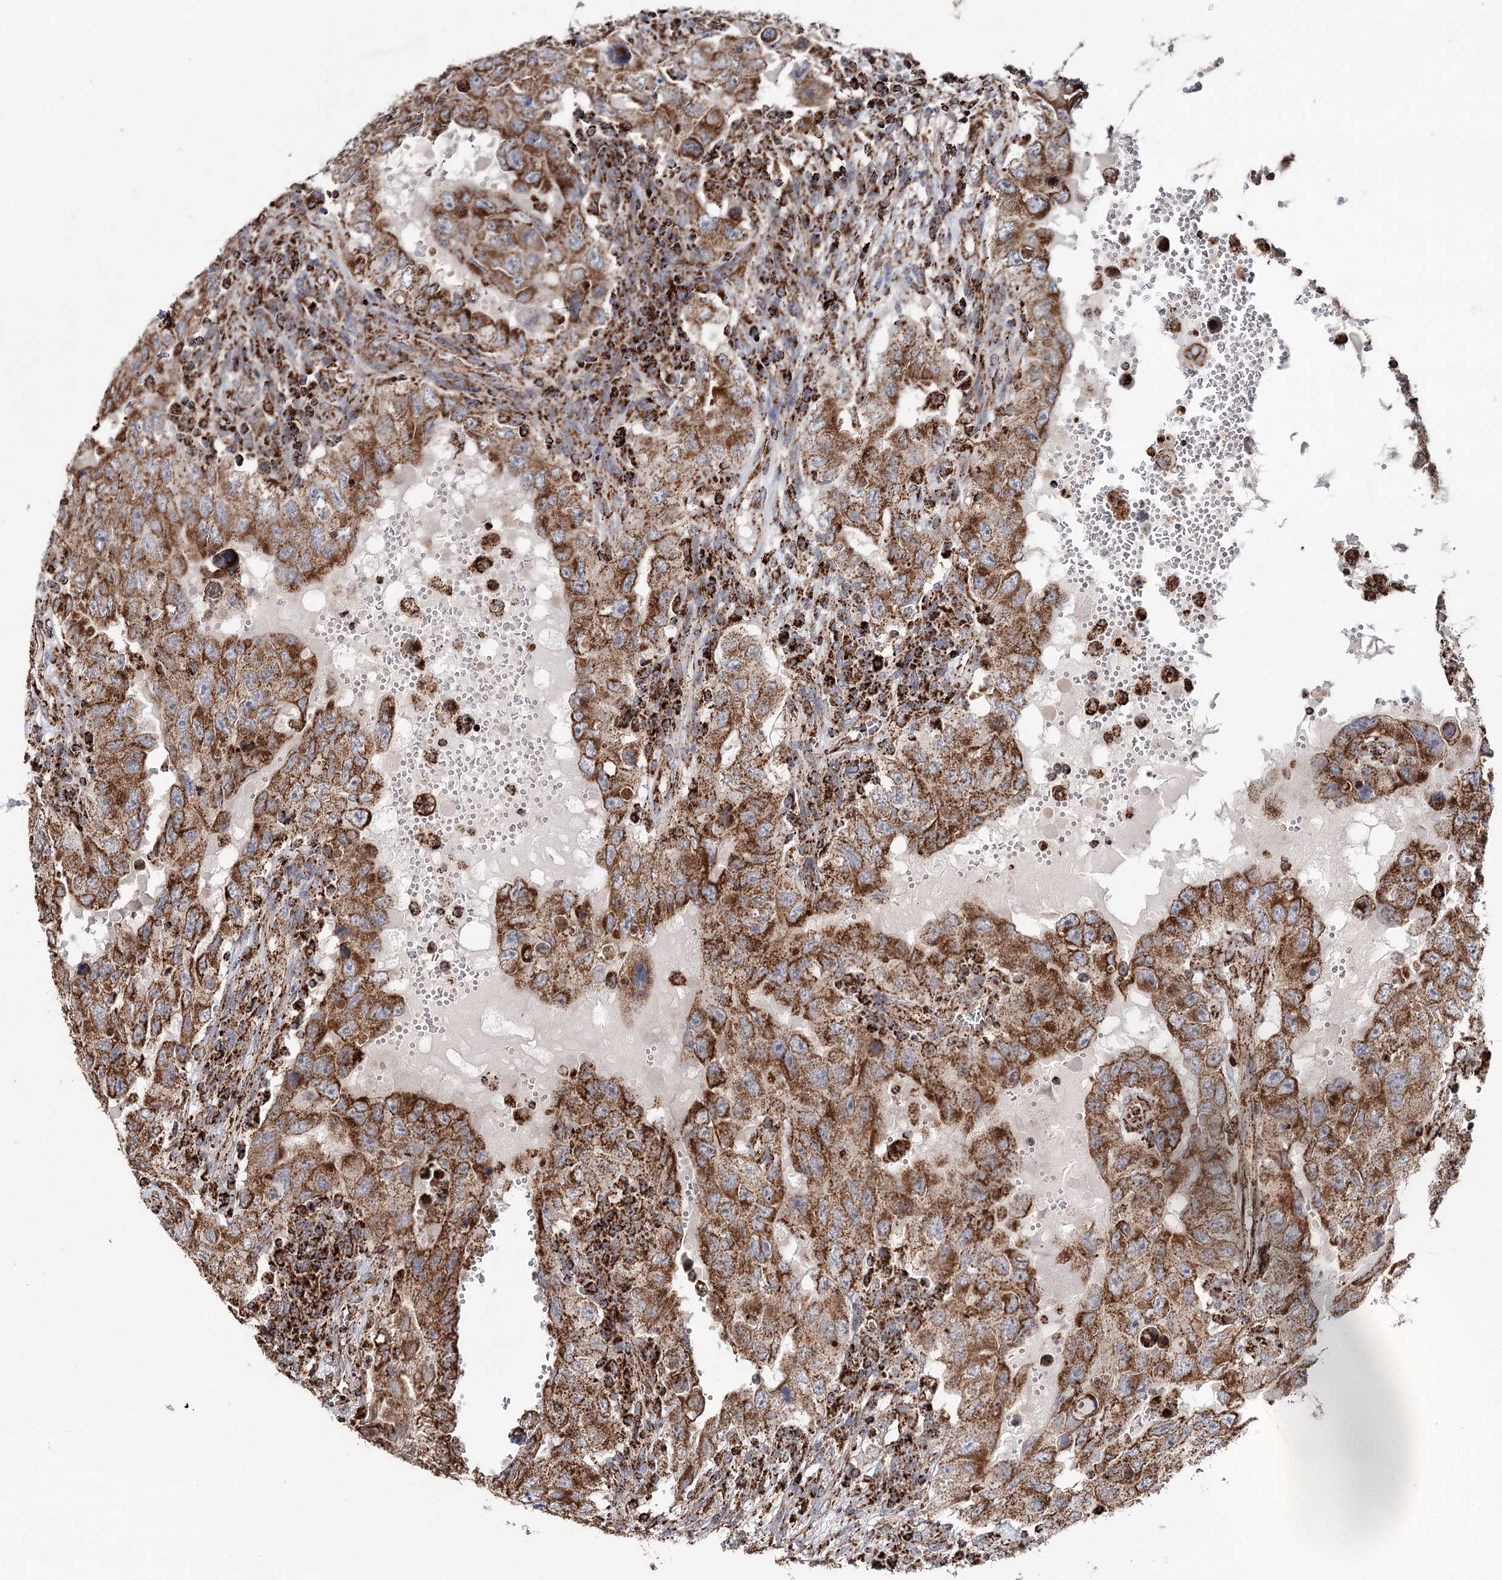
{"staining": {"intensity": "moderate", "quantity": ">75%", "location": "cytoplasmic/membranous"}, "tissue": "testis cancer", "cell_type": "Tumor cells", "image_type": "cancer", "snomed": [{"axis": "morphology", "description": "Carcinoma, Embryonal, NOS"}, {"axis": "topography", "description": "Testis"}], "caption": "Embryonal carcinoma (testis) stained with immunohistochemistry shows moderate cytoplasmic/membranous expression in approximately >75% of tumor cells.", "gene": "APH1A", "patient": {"sex": "male", "age": 26}}